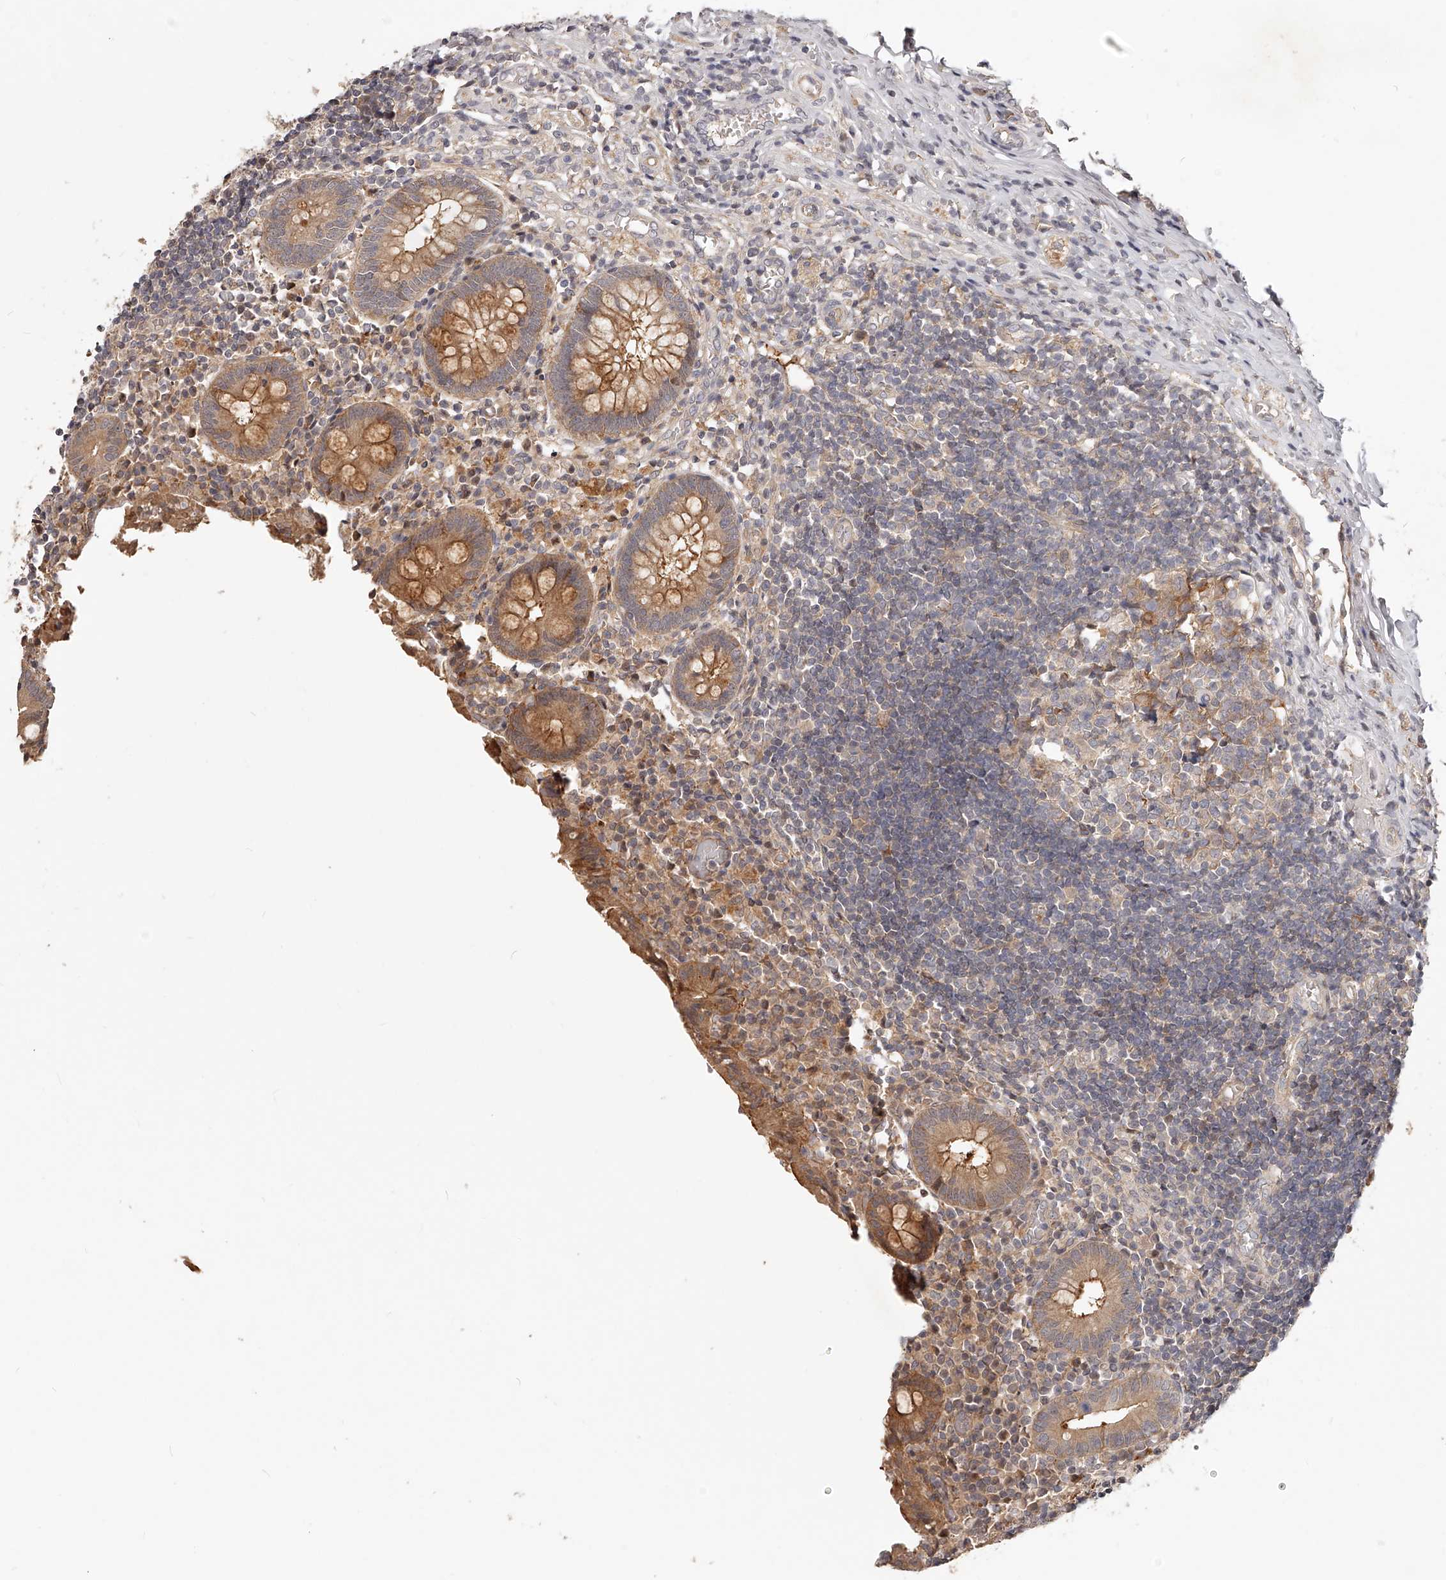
{"staining": {"intensity": "moderate", "quantity": ">75%", "location": "cytoplasmic/membranous"}, "tissue": "appendix", "cell_type": "Glandular cells", "image_type": "normal", "snomed": [{"axis": "morphology", "description": "Normal tissue, NOS"}, {"axis": "topography", "description": "Appendix"}], "caption": "Benign appendix exhibits moderate cytoplasmic/membranous positivity in approximately >75% of glandular cells The protein of interest is shown in brown color, while the nuclei are stained blue..", "gene": "ZNF582", "patient": {"sex": "female", "age": 17}}